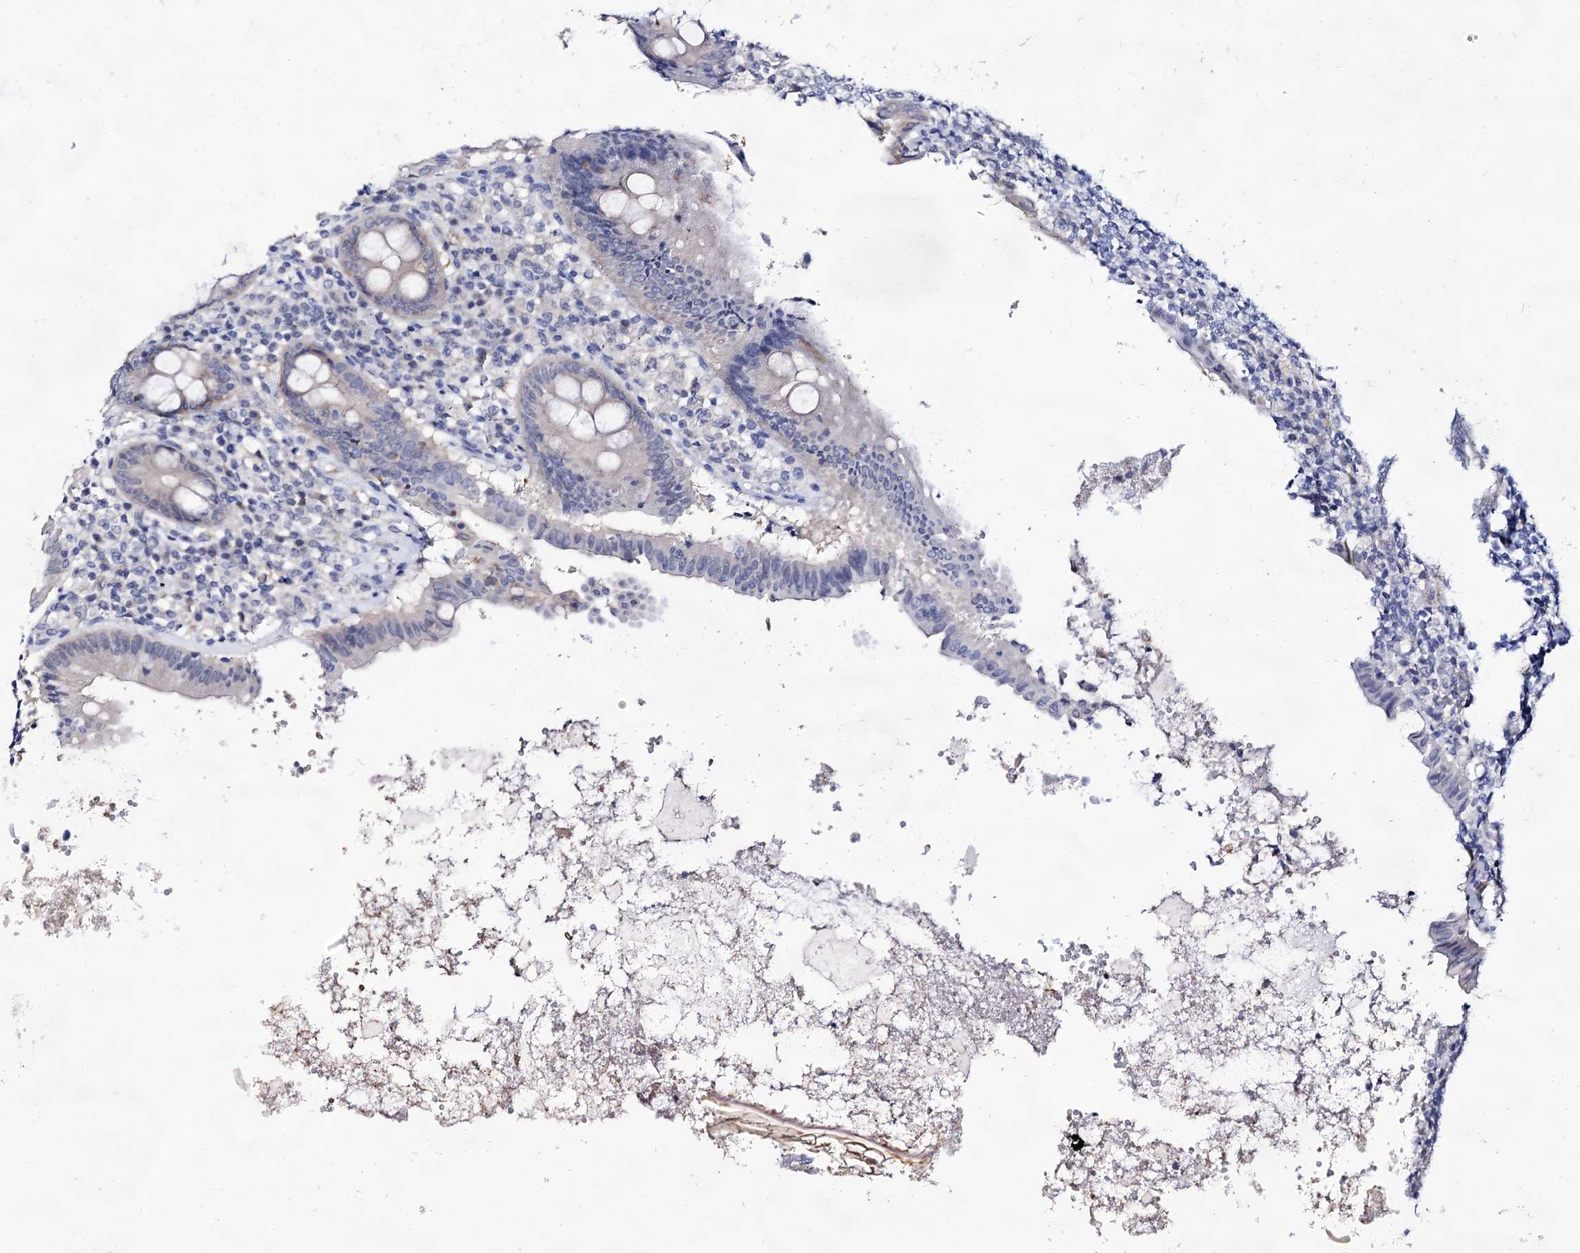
{"staining": {"intensity": "moderate", "quantity": "<25%", "location": "cytoplasmic/membranous"}, "tissue": "appendix", "cell_type": "Glandular cells", "image_type": "normal", "snomed": [{"axis": "morphology", "description": "Normal tissue, NOS"}, {"axis": "topography", "description": "Appendix"}], "caption": "This is a micrograph of immunohistochemistry staining of unremarkable appendix, which shows moderate positivity in the cytoplasmic/membranous of glandular cells.", "gene": "ARFIP2", "patient": {"sex": "female", "age": 54}}